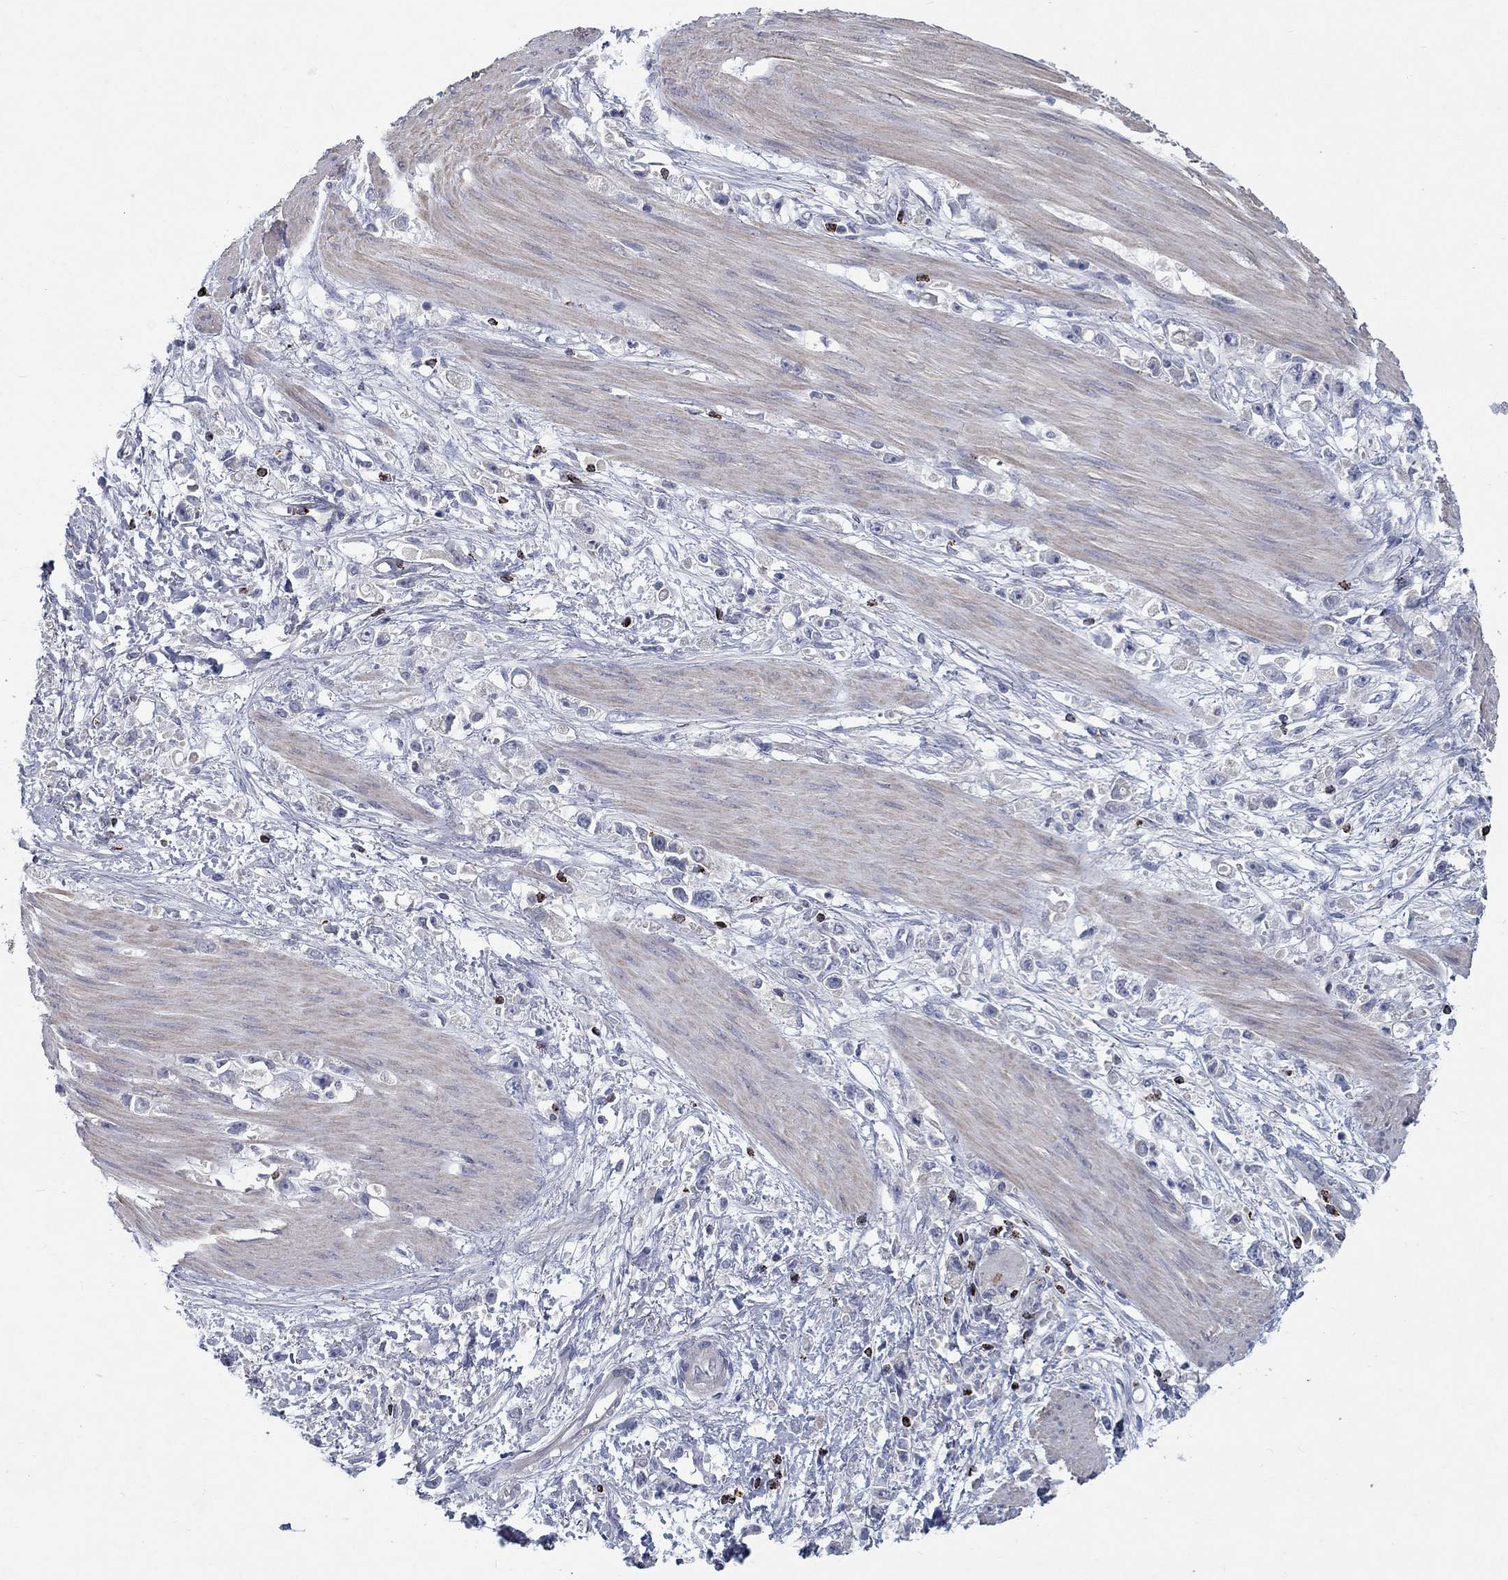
{"staining": {"intensity": "negative", "quantity": "none", "location": "none"}, "tissue": "stomach cancer", "cell_type": "Tumor cells", "image_type": "cancer", "snomed": [{"axis": "morphology", "description": "Adenocarcinoma, NOS"}, {"axis": "topography", "description": "Stomach"}], "caption": "A histopathology image of stomach cancer stained for a protein reveals no brown staining in tumor cells.", "gene": "GZMA", "patient": {"sex": "female", "age": 59}}